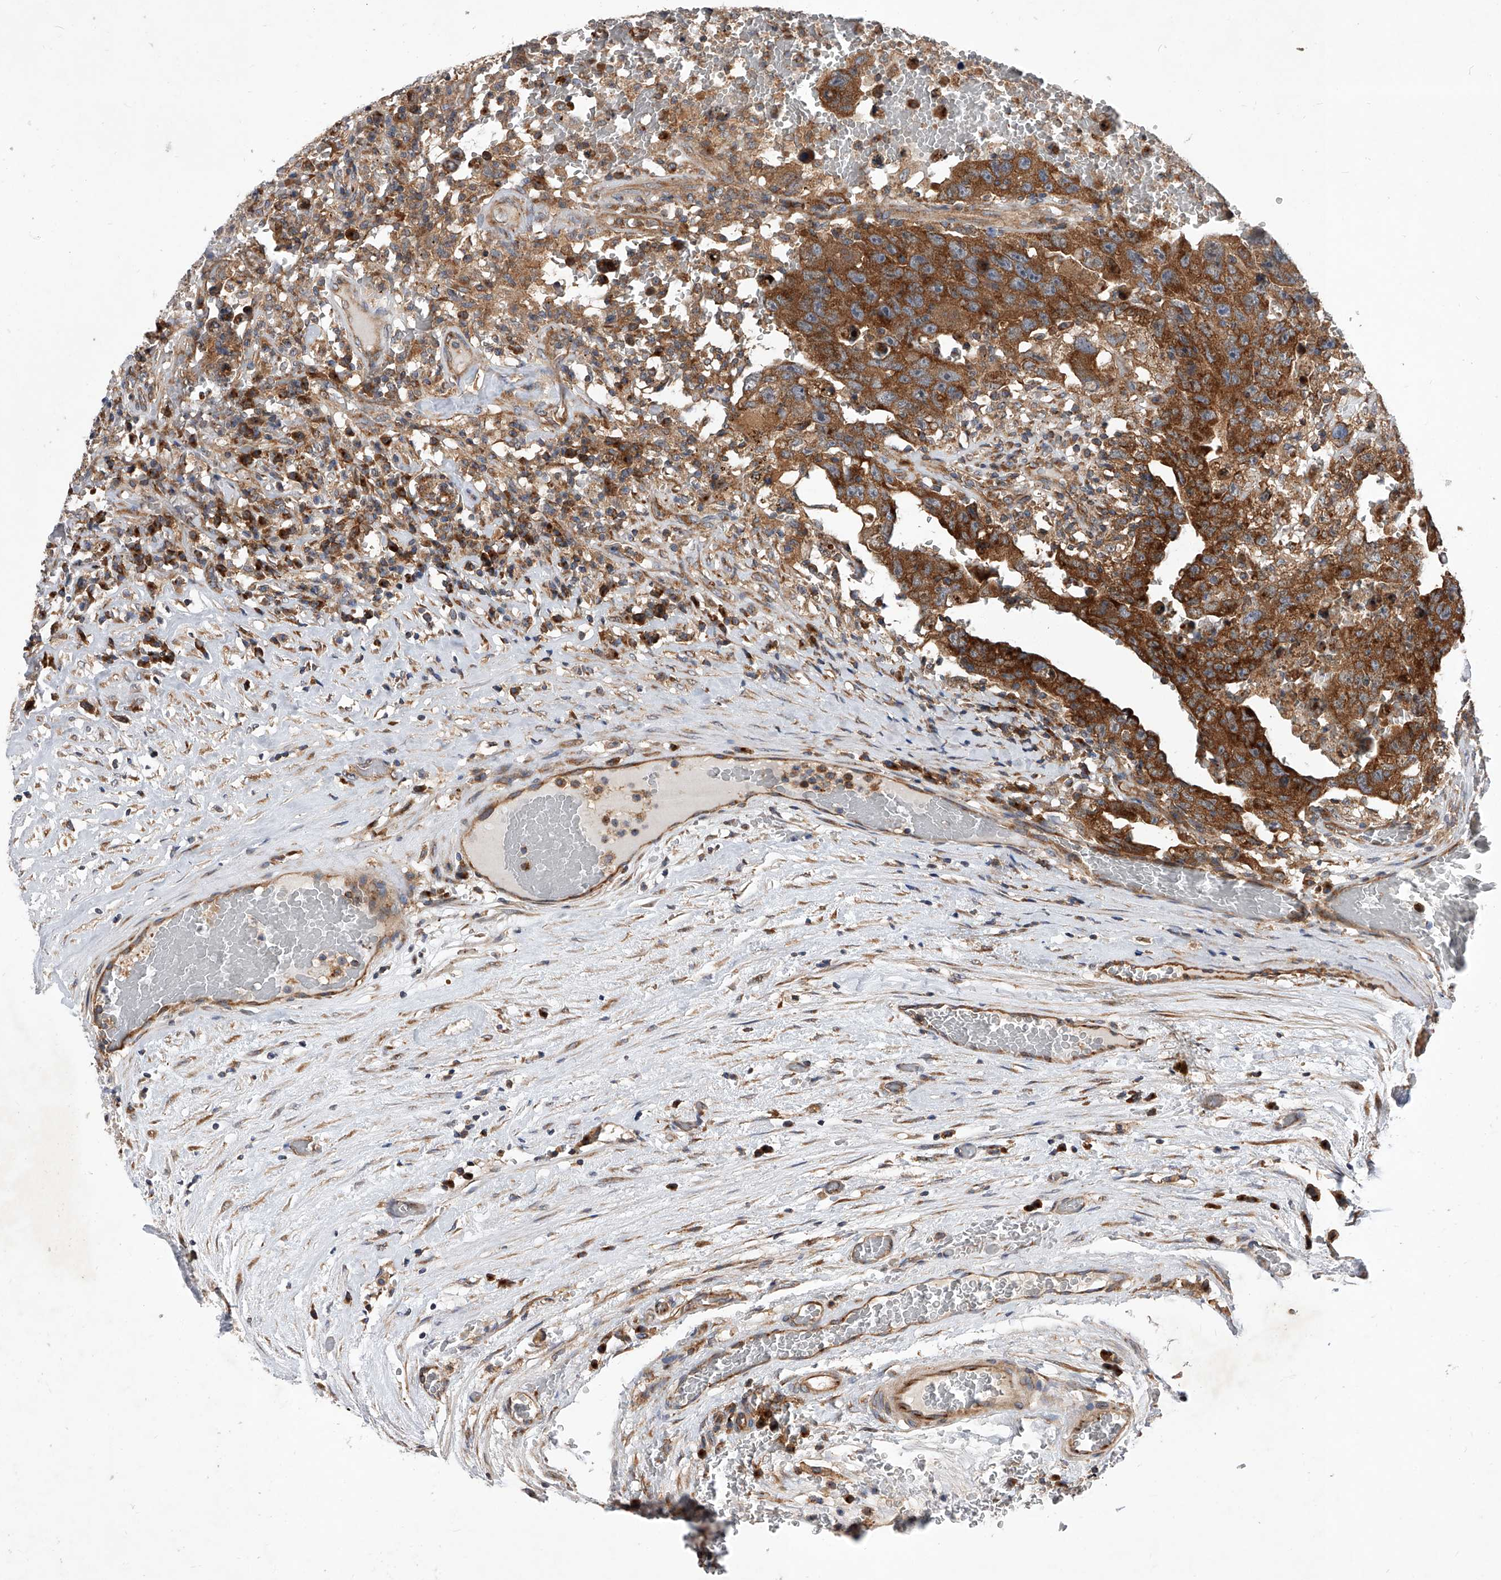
{"staining": {"intensity": "strong", "quantity": ">75%", "location": "cytoplasmic/membranous"}, "tissue": "testis cancer", "cell_type": "Tumor cells", "image_type": "cancer", "snomed": [{"axis": "morphology", "description": "Carcinoma, Embryonal, NOS"}, {"axis": "topography", "description": "Testis"}], "caption": "A high amount of strong cytoplasmic/membranous expression is appreciated in about >75% of tumor cells in testis cancer (embryonal carcinoma) tissue.", "gene": "CFAP410", "patient": {"sex": "male", "age": 26}}